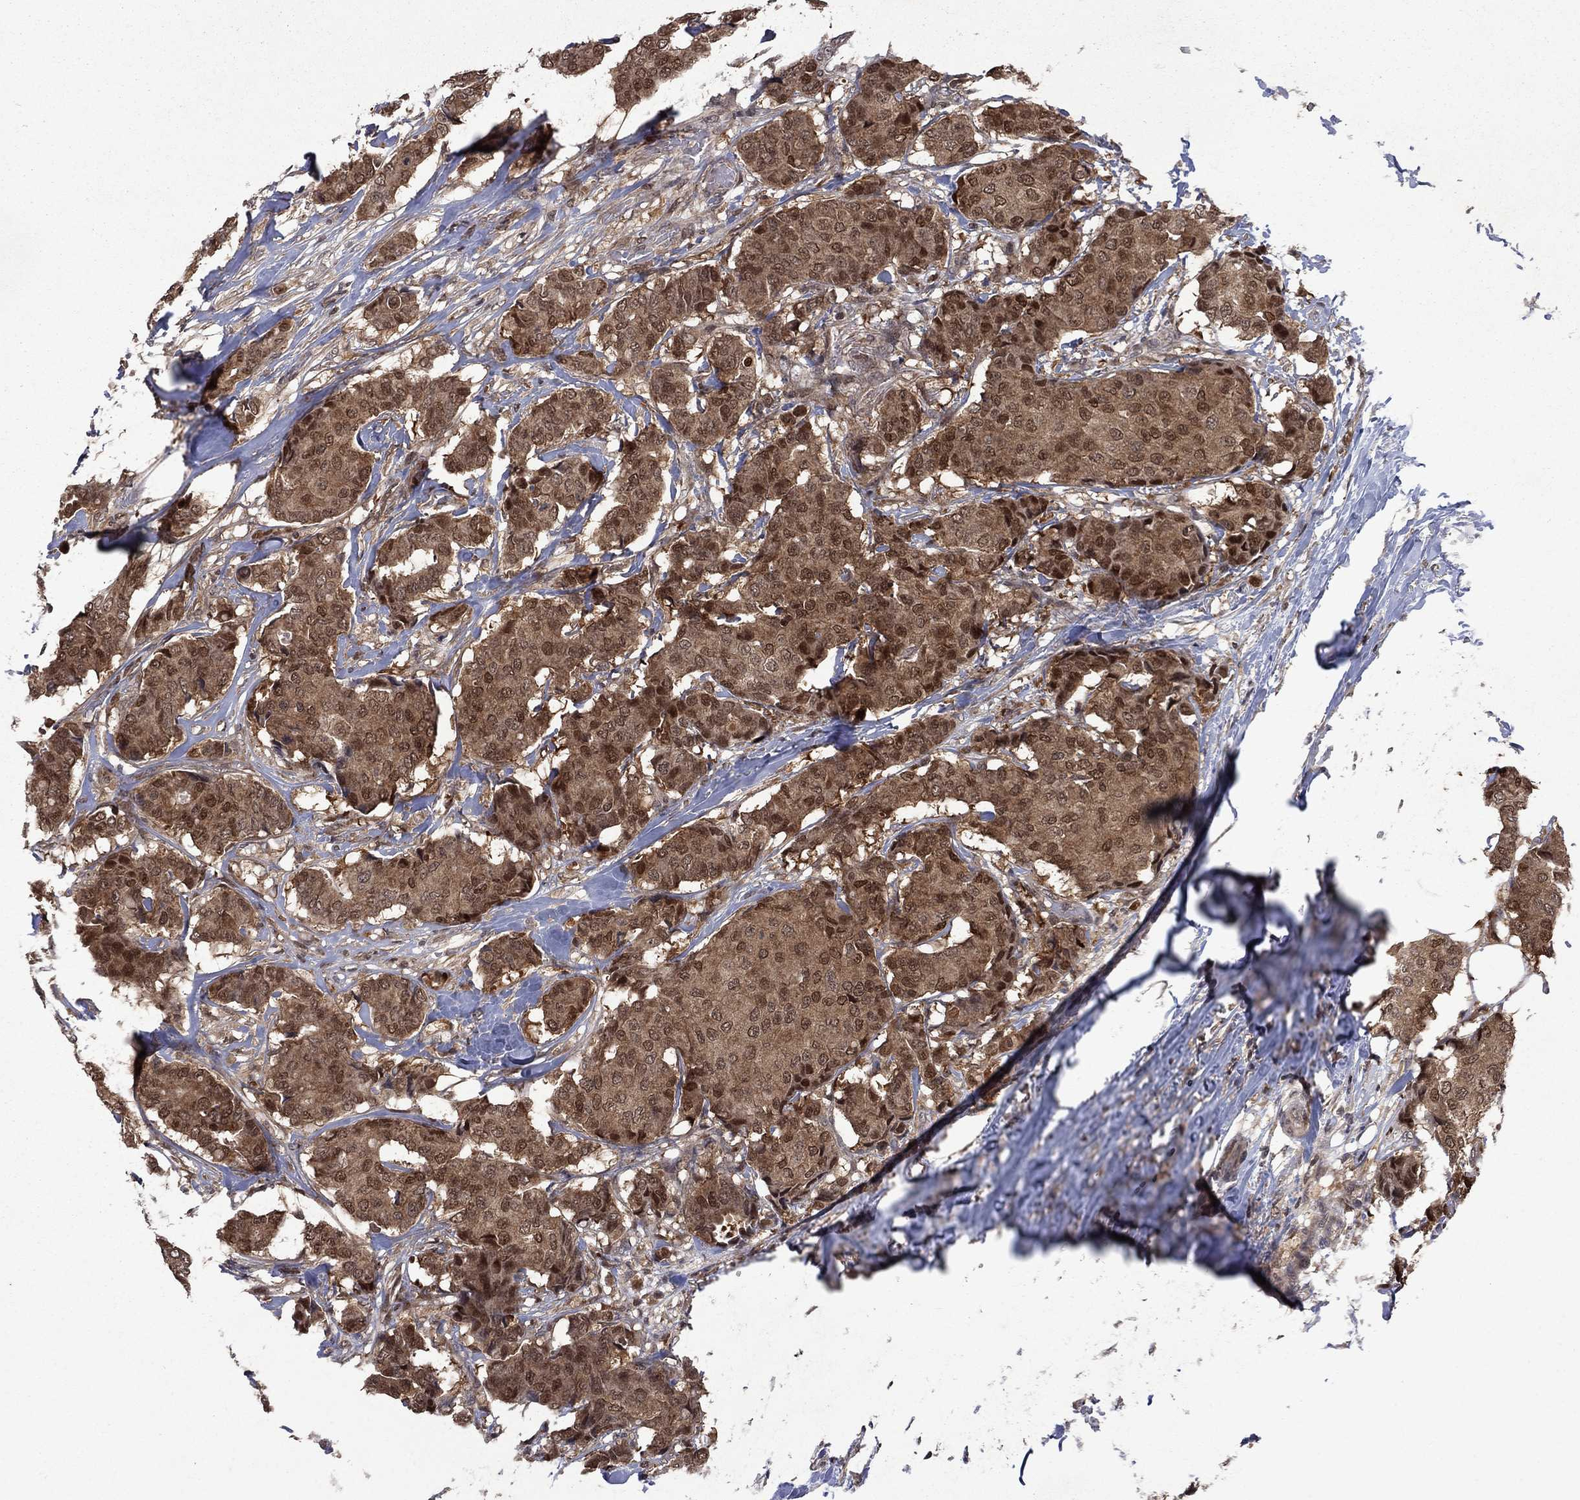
{"staining": {"intensity": "moderate", "quantity": ">75%", "location": "cytoplasmic/membranous,nuclear"}, "tissue": "breast cancer", "cell_type": "Tumor cells", "image_type": "cancer", "snomed": [{"axis": "morphology", "description": "Duct carcinoma"}, {"axis": "topography", "description": "Breast"}], "caption": "Immunohistochemical staining of human breast cancer shows medium levels of moderate cytoplasmic/membranous and nuclear protein positivity in approximately >75% of tumor cells. The protein is shown in brown color, while the nuclei are stained blue.", "gene": "IAH1", "patient": {"sex": "female", "age": 75}}